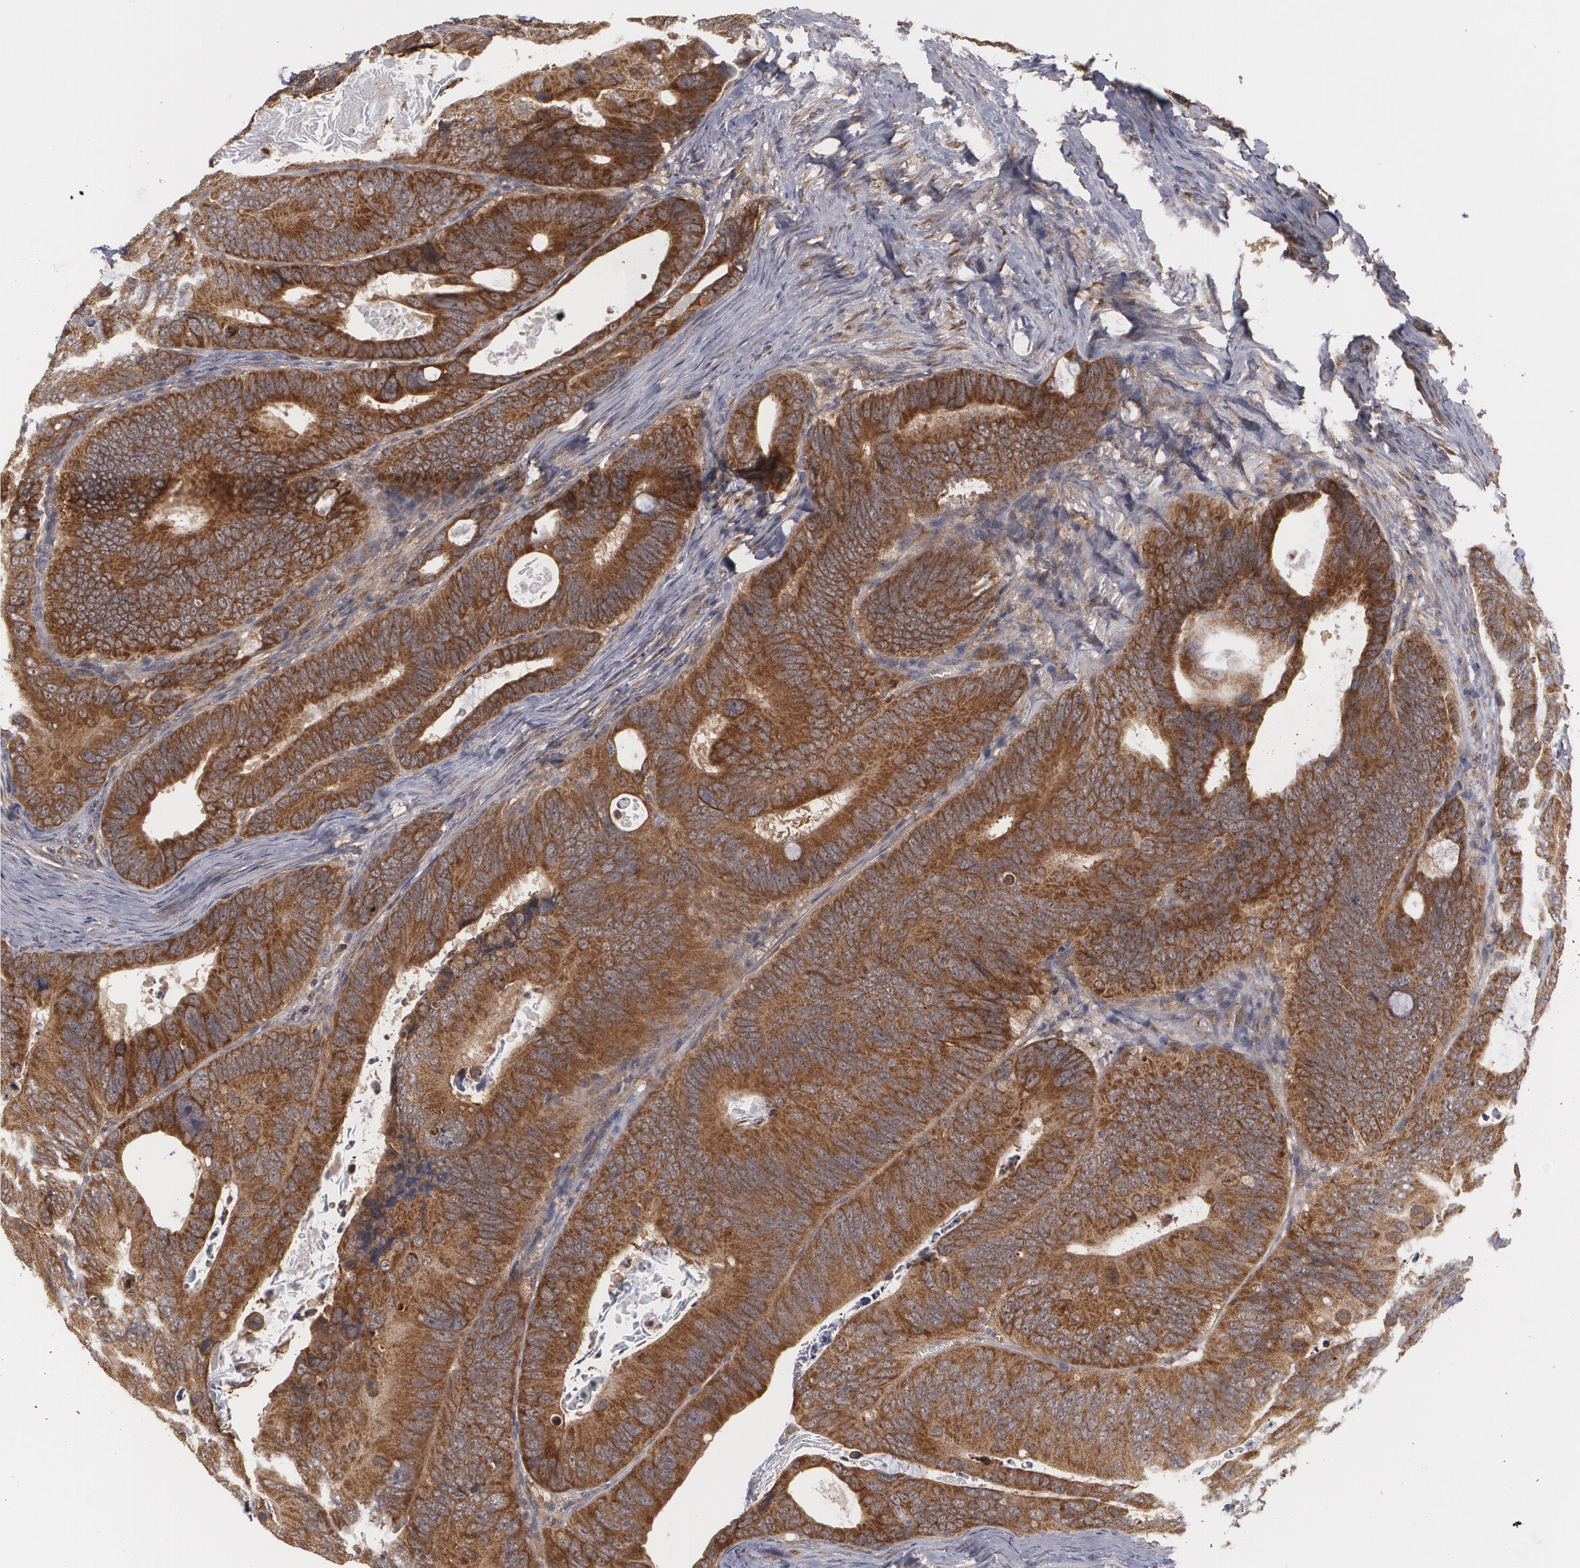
{"staining": {"intensity": "moderate", "quantity": ">75%", "location": "cytoplasmic/membranous"}, "tissue": "colorectal cancer", "cell_type": "Tumor cells", "image_type": "cancer", "snomed": [{"axis": "morphology", "description": "Adenocarcinoma, NOS"}, {"axis": "topography", "description": "Colon"}], "caption": "Protein staining demonstrates moderate cytoplasmic/membranous positivity in approximately >75% of tumor cells in colorectal cancer.", "gene": "BMP6", "patient": {"sex": "female", "age": 55}}